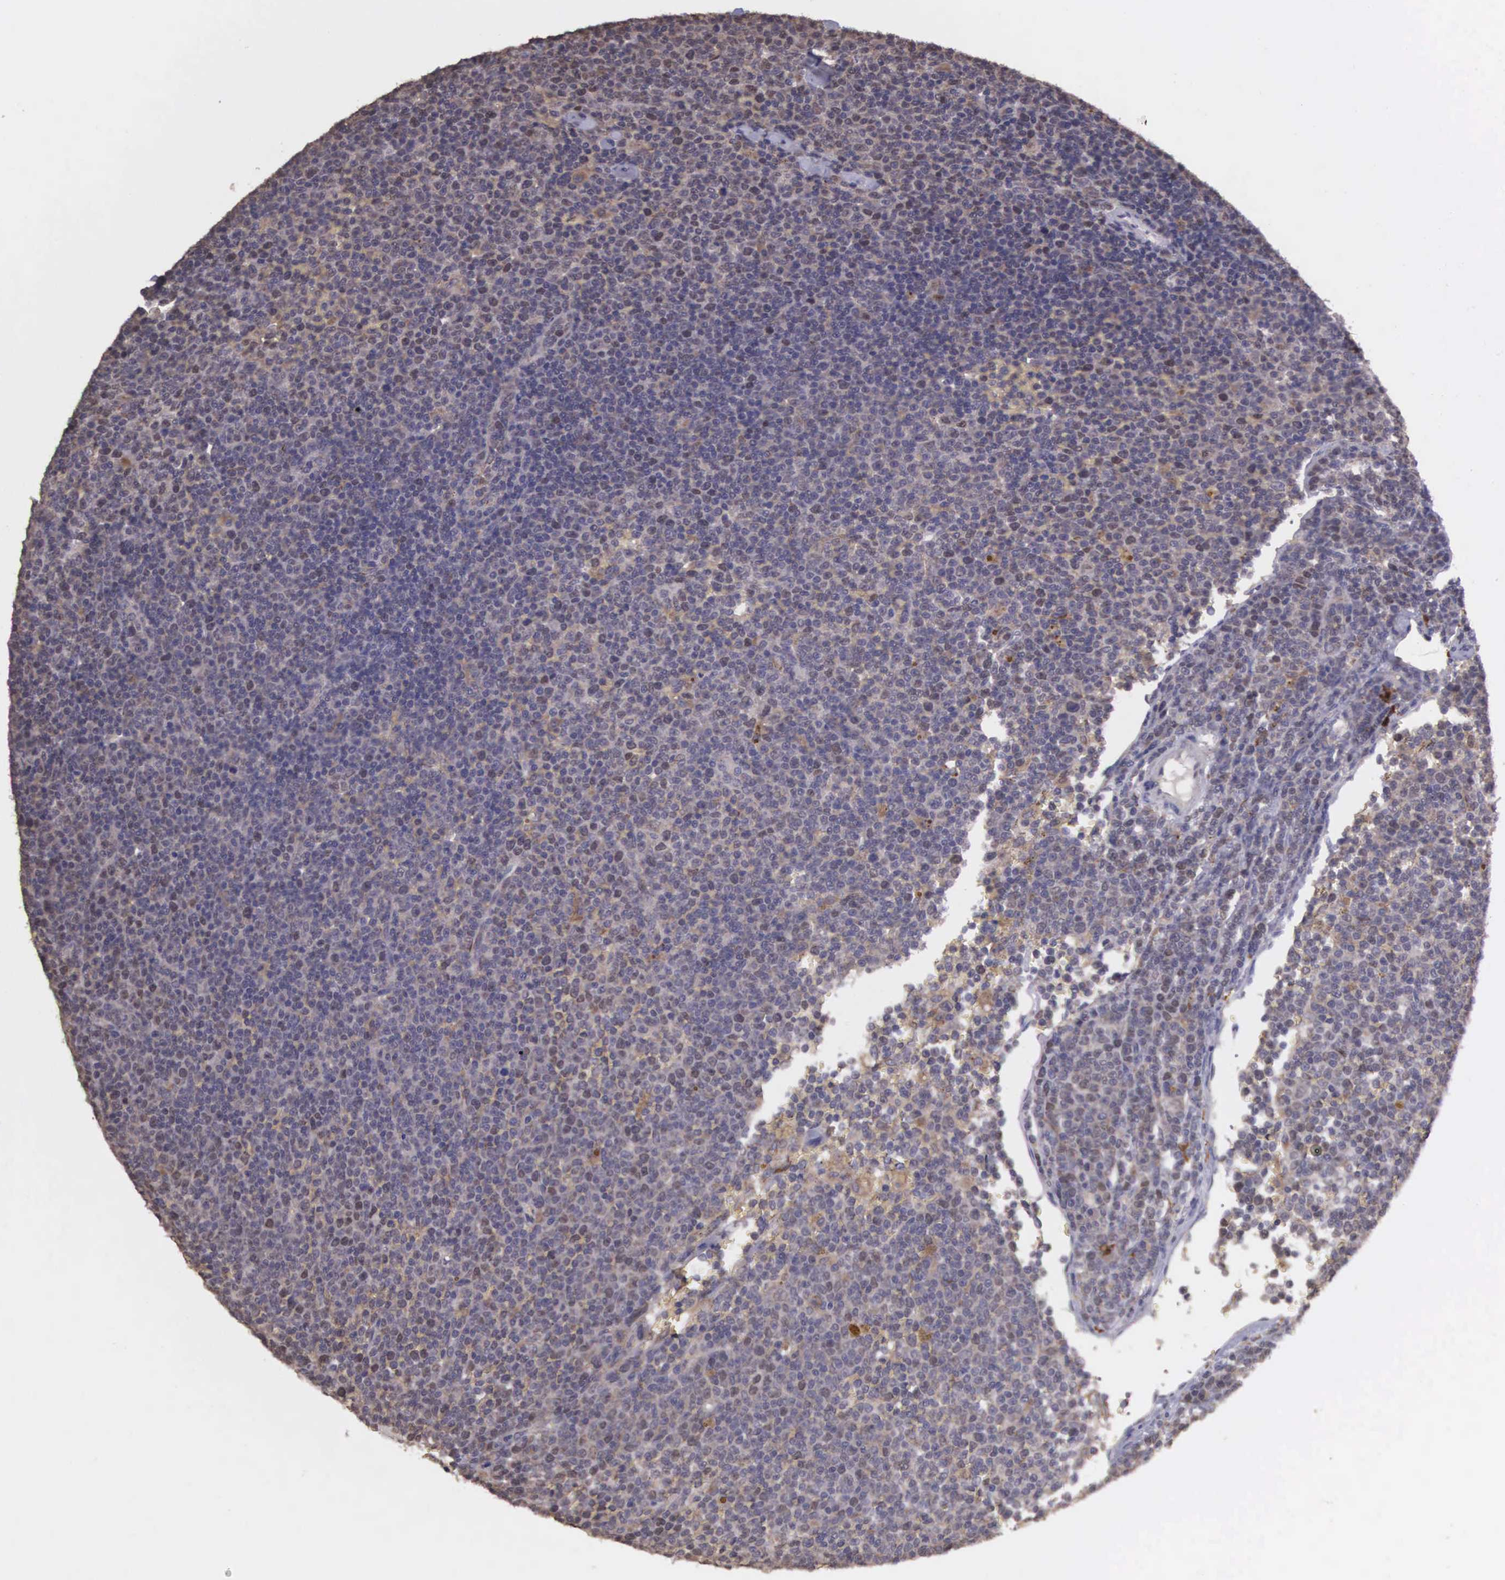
{"staining": {"intensity": "weak", "quantity": "25%-75%", "location": "cytoplasmic/membranous,nuclear"}, "tissue": "lymphoma", "cell_type": "Tumor cells", "image_type": "cancer", "snomed": [{"axis": "morphology", "description": "Malignant lymphoma, non-Hodgkin's type, Low grade"}, {"axis": "topography", "description": "Lymph node"}], "caption": "Low-grade malignant lymphoma, non-Hodgkin's type stained with a protein marker exhibits weak staining in tumor cells.", "gene": "CDC45", "patient": {"sex": "male", "age": 50}}